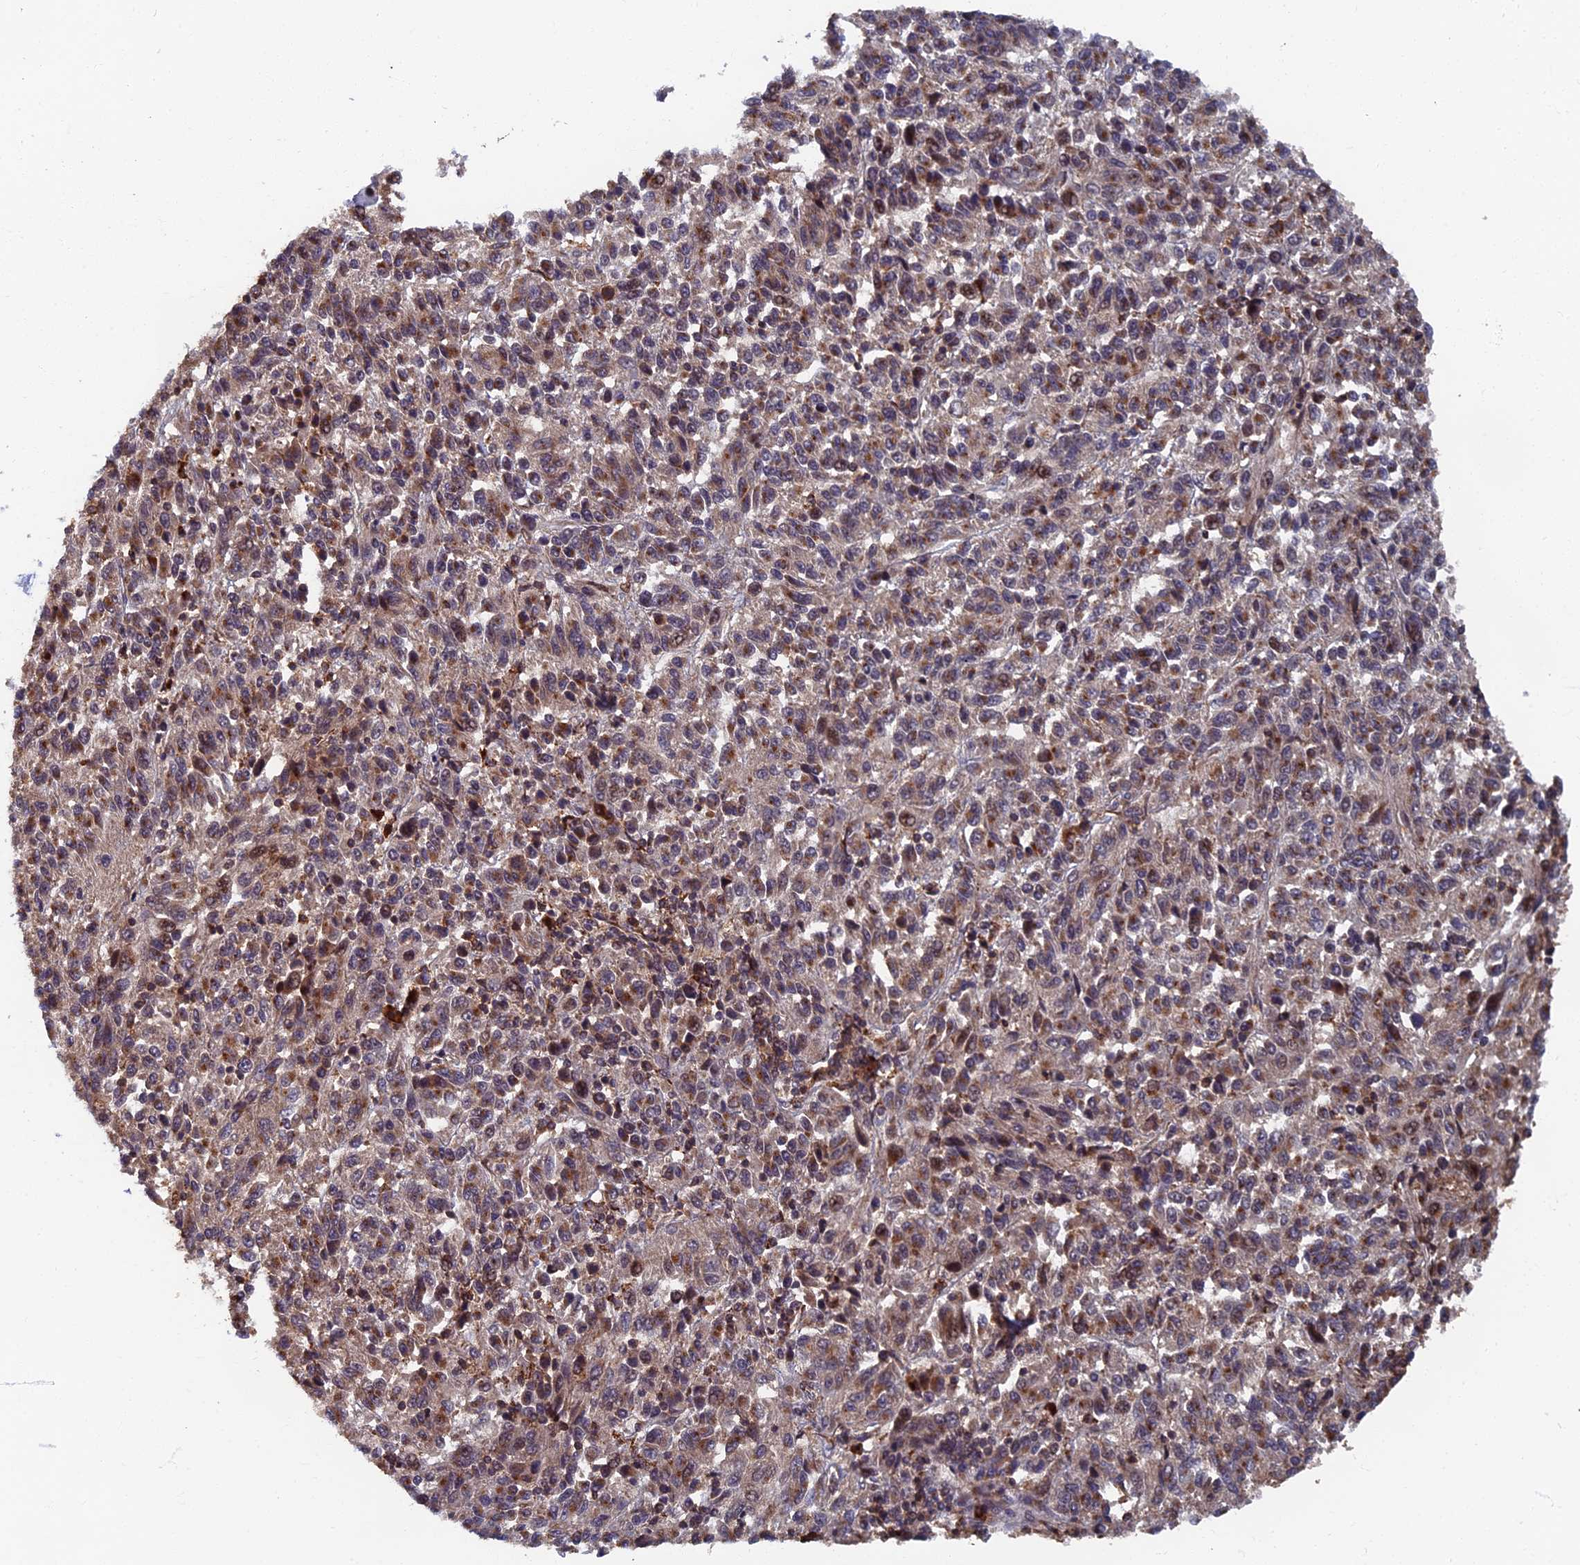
{"staining": {"intensity": "moderate", "quantity": "<25%", "location": "cytoplasmic/membranous"}, "tissue": "melanoma", "cell_type": "Tumor cells", "image_type": "cancer", "snomed": [{"axis": "morphology", "description": "Malignant melanoma, Metastatic site"}, {"axis": "topography", "description": "Lung"}], "caption": "Melanoma tissue demonstrates moderate cytoplasmic/membranous positivity in approximately <25% of tumor cells, visualized by immunohistochemistry.", "gene": "RASGRF1", "patient": {"sex": "male", "age": 64}}